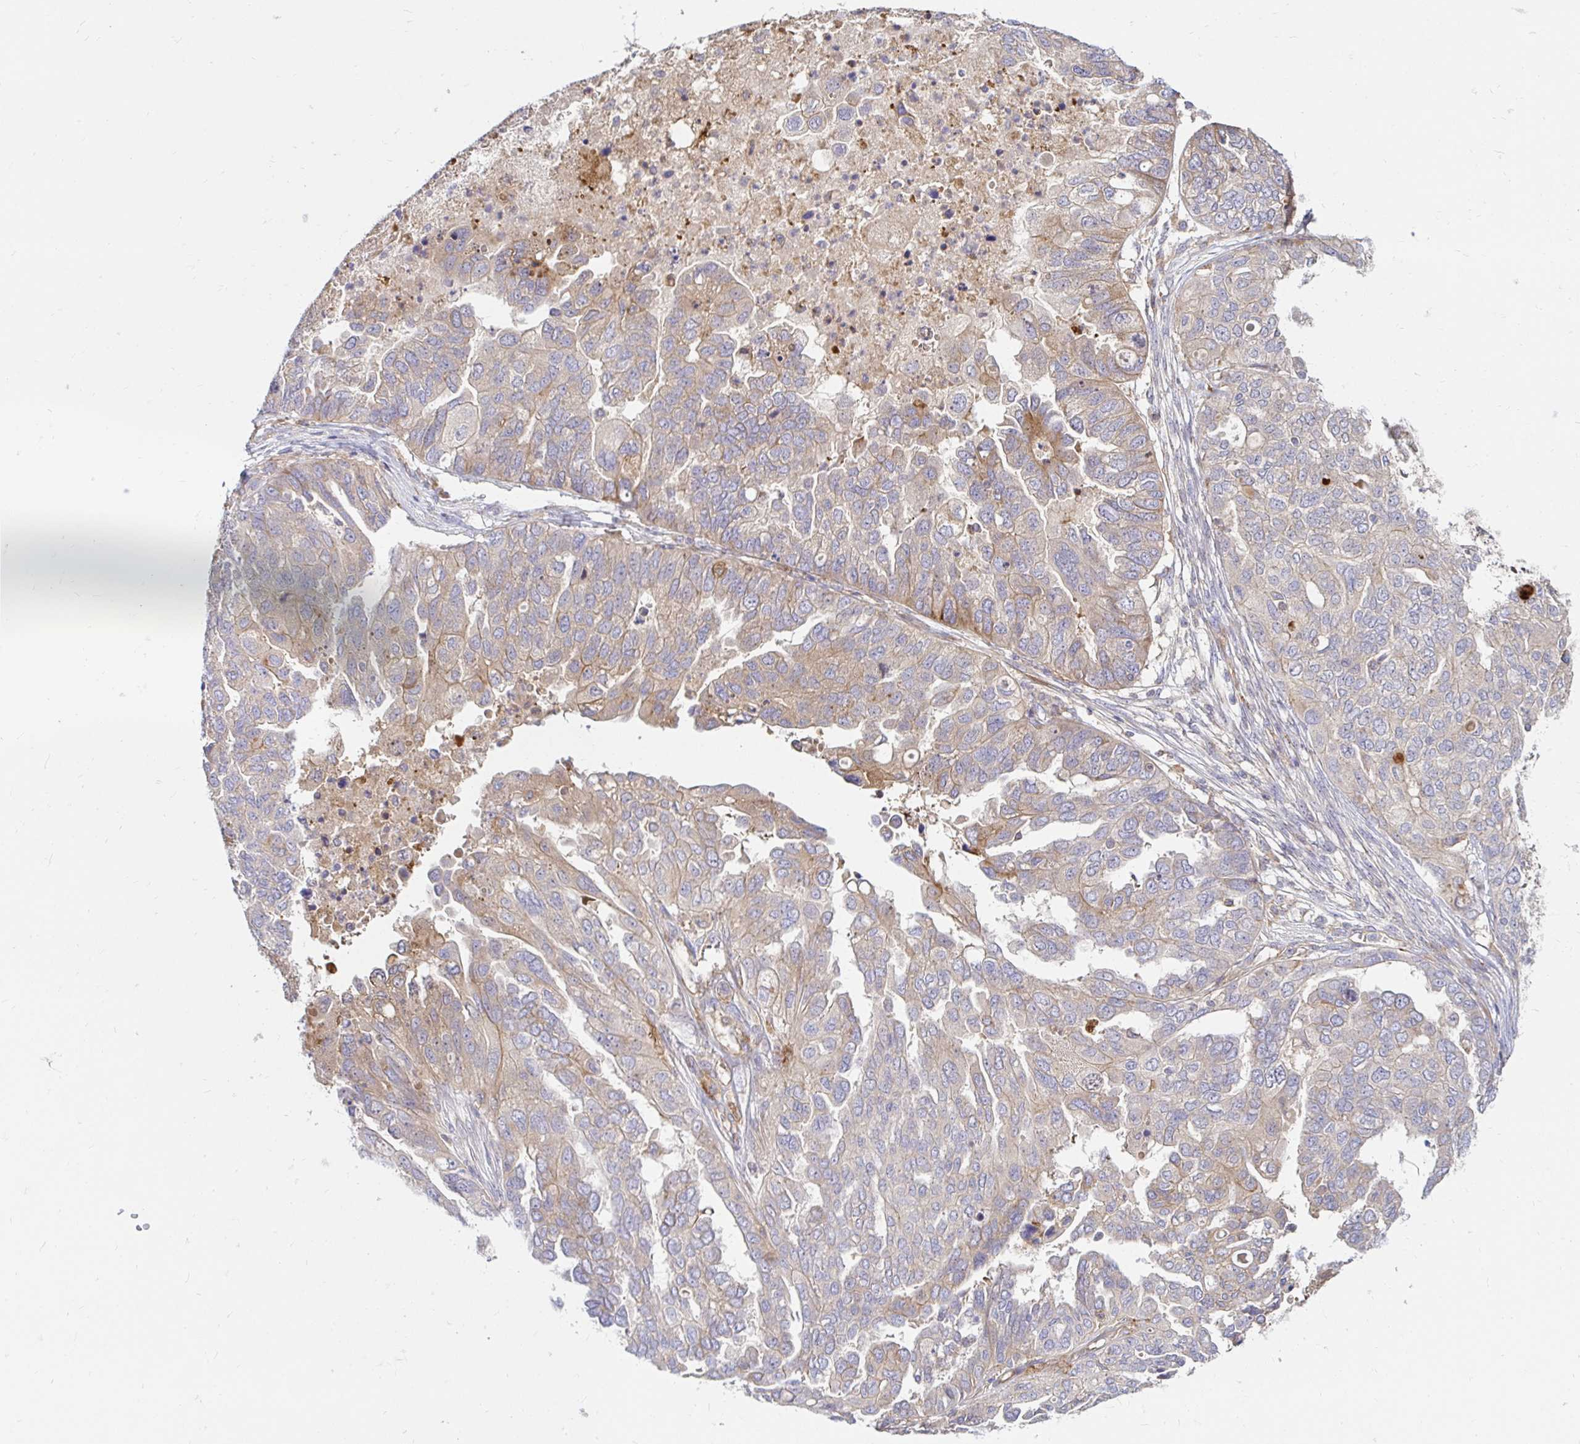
{"staining": {"intensity": "weak", "quantity": "<25%", "location": "cytoplasmic/membranous"}, "tissue": "ovarian cancer", "cell_type": "Tumor cells", "image_type": "cancer", "snomed": [{"axis": "morphology", "description": "Cystadenocarcinoma, serous, NOS"}, {"axis": "topography", "description": "Ovary"}], "caption": "DAB (3,3'-diaminobenzidine) immunohistochemical staining of serous cystadenocarcinoma (ovarian) shows no significant positivity in tumor cells.", "gene": "ITGA2", "patient": {"sex": "female", "age": 53}}